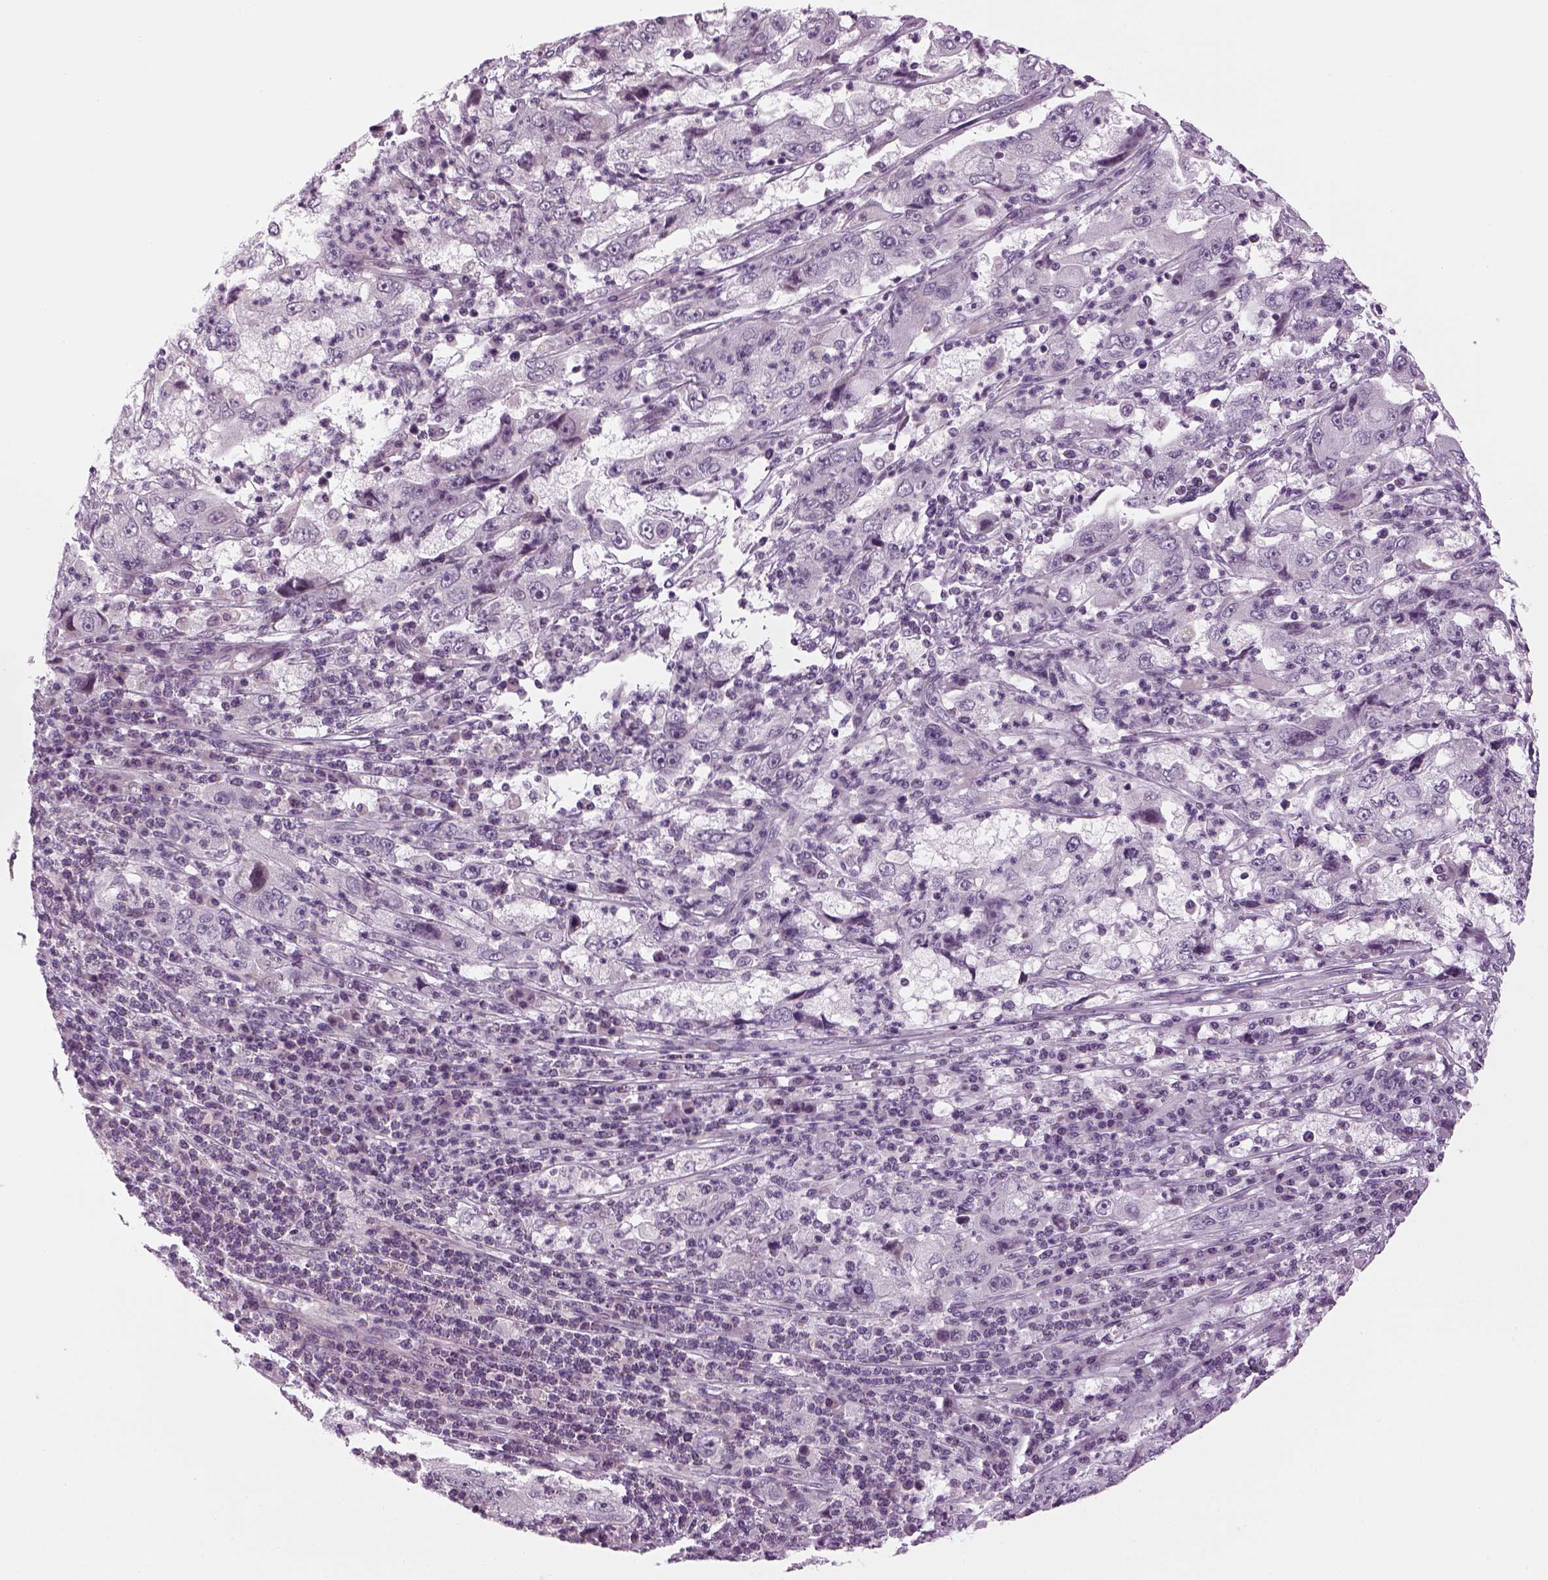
{"staining": {"intensity": "negative", "quantity": "none", "location": "none"}, "tissue": "cervical cancer", "cell_type": "Tumor cells", "image_type": "cancer", "snomed": [{"axis": "morphology", "description": "Squamous cell carcinoma, NOS"}, {"axis": "topography", "description": "Cervix"}], "caption": "Cervical cancer (squamous cell carcinoma) was stained to show a protein in brown. There is no significant staining in tumor cells.", "gene": "LRRIQ3", "patient": {"sex": "female", "age": 36}}